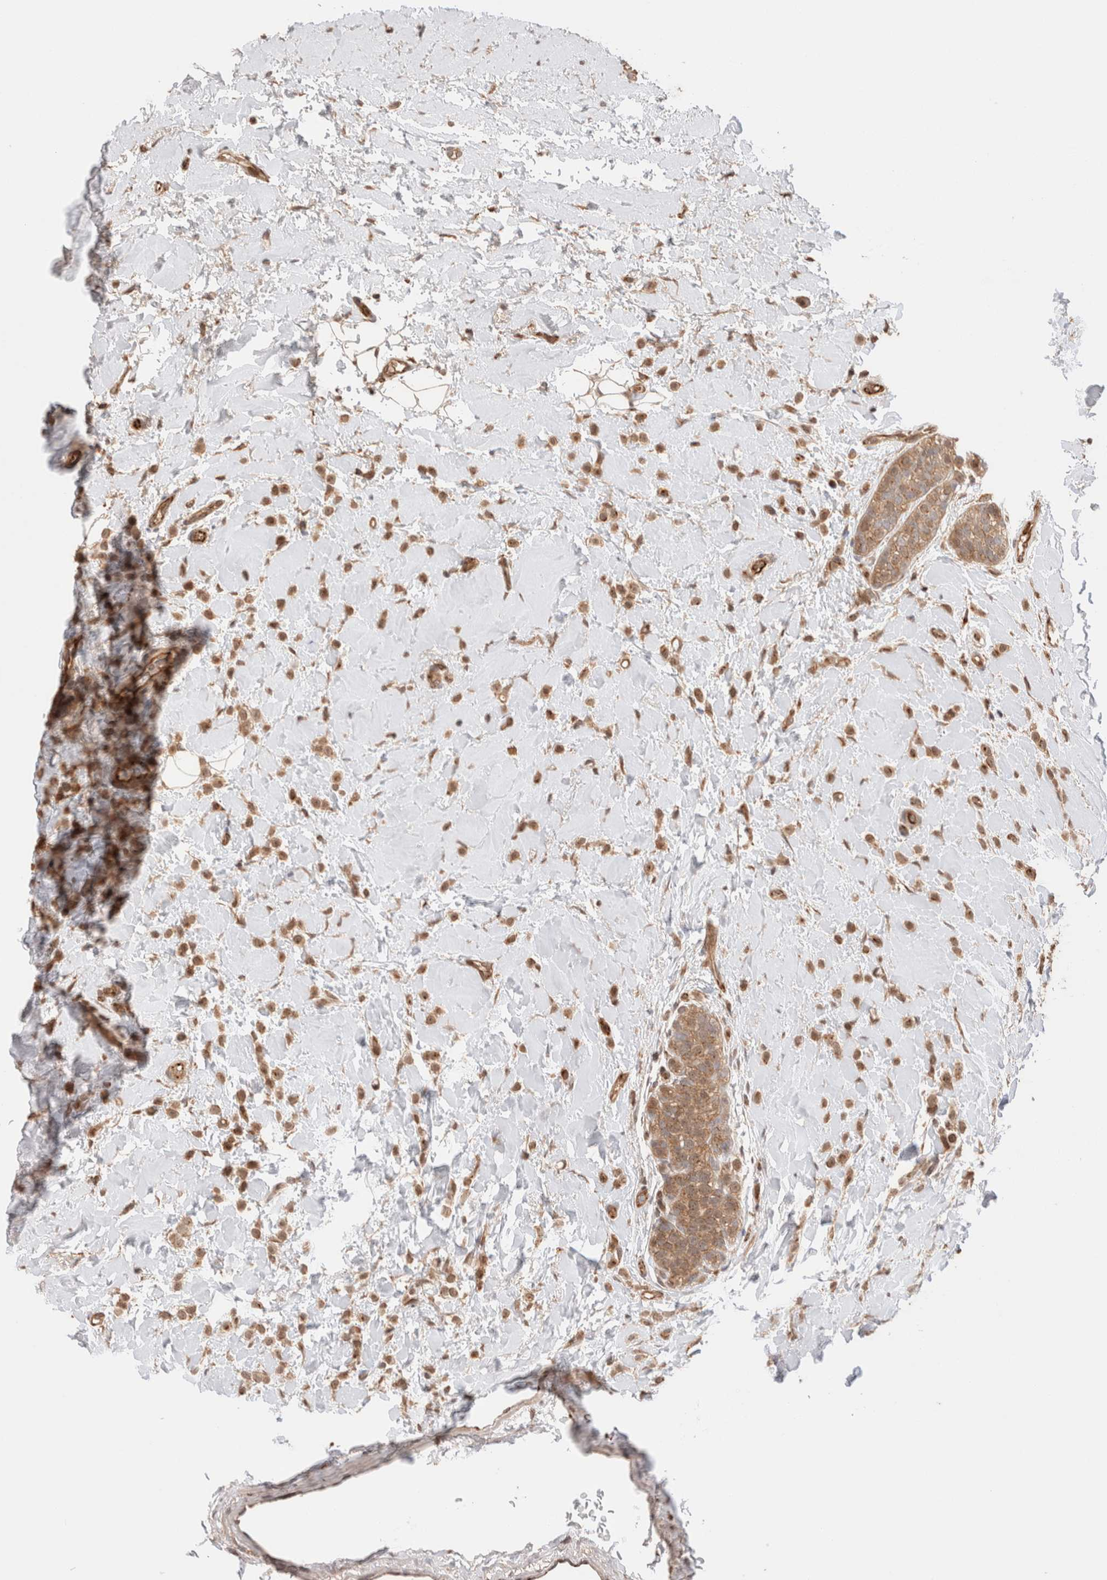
{"staining": {"intensity": "moderate", "quantity": ">75%", "location": "cytoplasmic/membranous,nuclear"}, "tissue": "breast cancer", "cell_type": "Tumor cells", "image_type": "cancer", "snomed": [{"axis": "morphology", "description": "Normal tissue, NOS"}, {"axis": "morphology", "description": "Lobular carcinoma"}, {"axis": "topography", "description": "Breast"}], "caption": "Immunohistochemistry photomicrograph of human lobular carcinoma (breast) stained for a protein (brown), which demonstrates medium levels of moderate cytoplasmic/membranous and nuclear positivity in about >75% of tumor cells.", "gene": "SIKE1", "patient": {"sex": "female", "age": 50}}